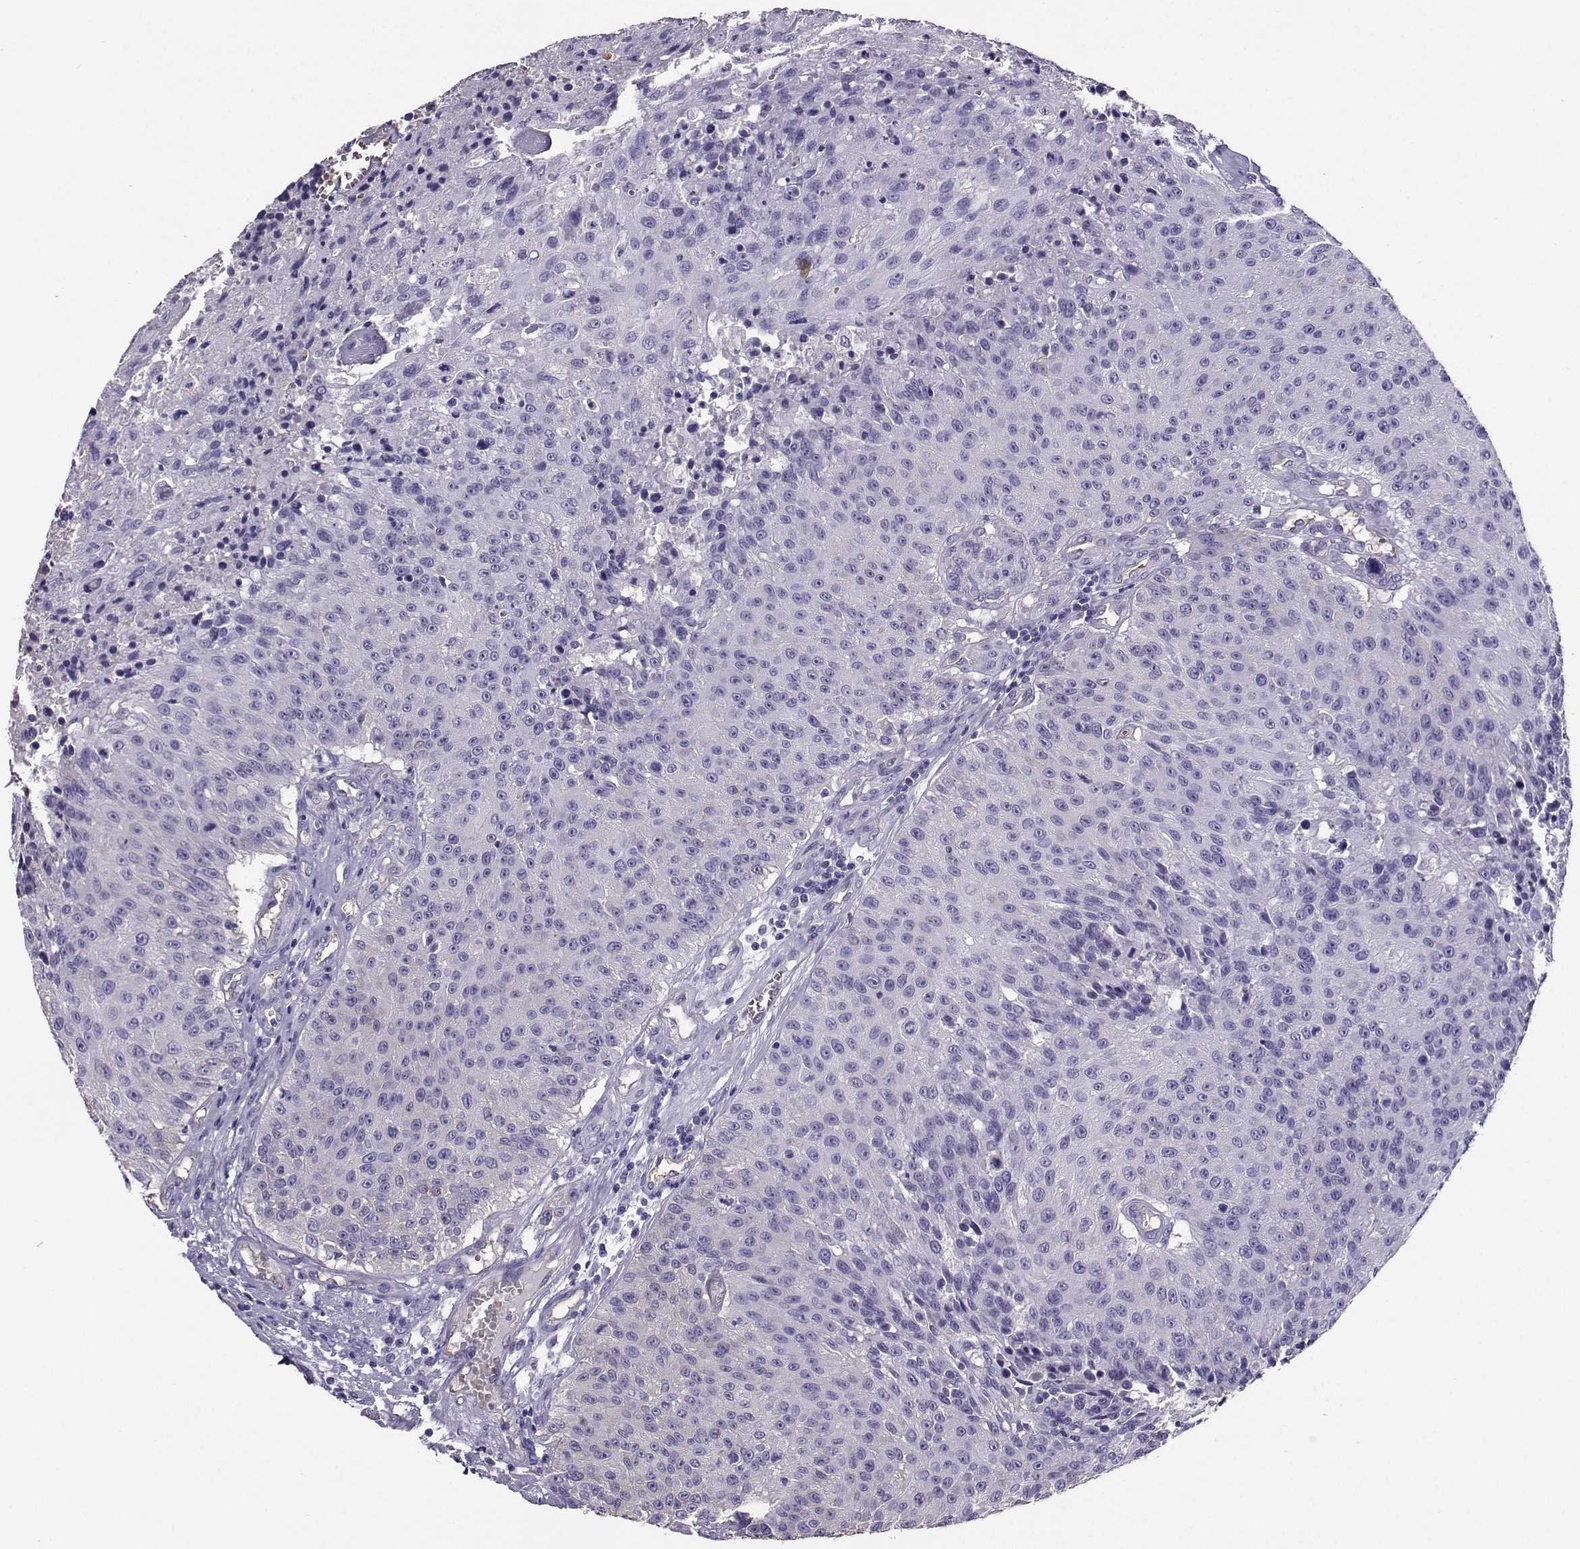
{"staining": {"intensity": "negative", "quantity": "none", "location": "none"}, "tissue": "urothelial cancer", "cell_type": "Tumor cells", "image_type": "cancer", "snomed": [{"axis": "morphology", "description": "Urothelial carcinoma, NOS"}, {"axis": "topography", "description": "Urinary bladder"}], "caption": "The micrograph exhibits no significant expression in tumor cells of urothelial cancer.", "gene": "CLUL1", "patient": {"sex": "male", "age": 55}}